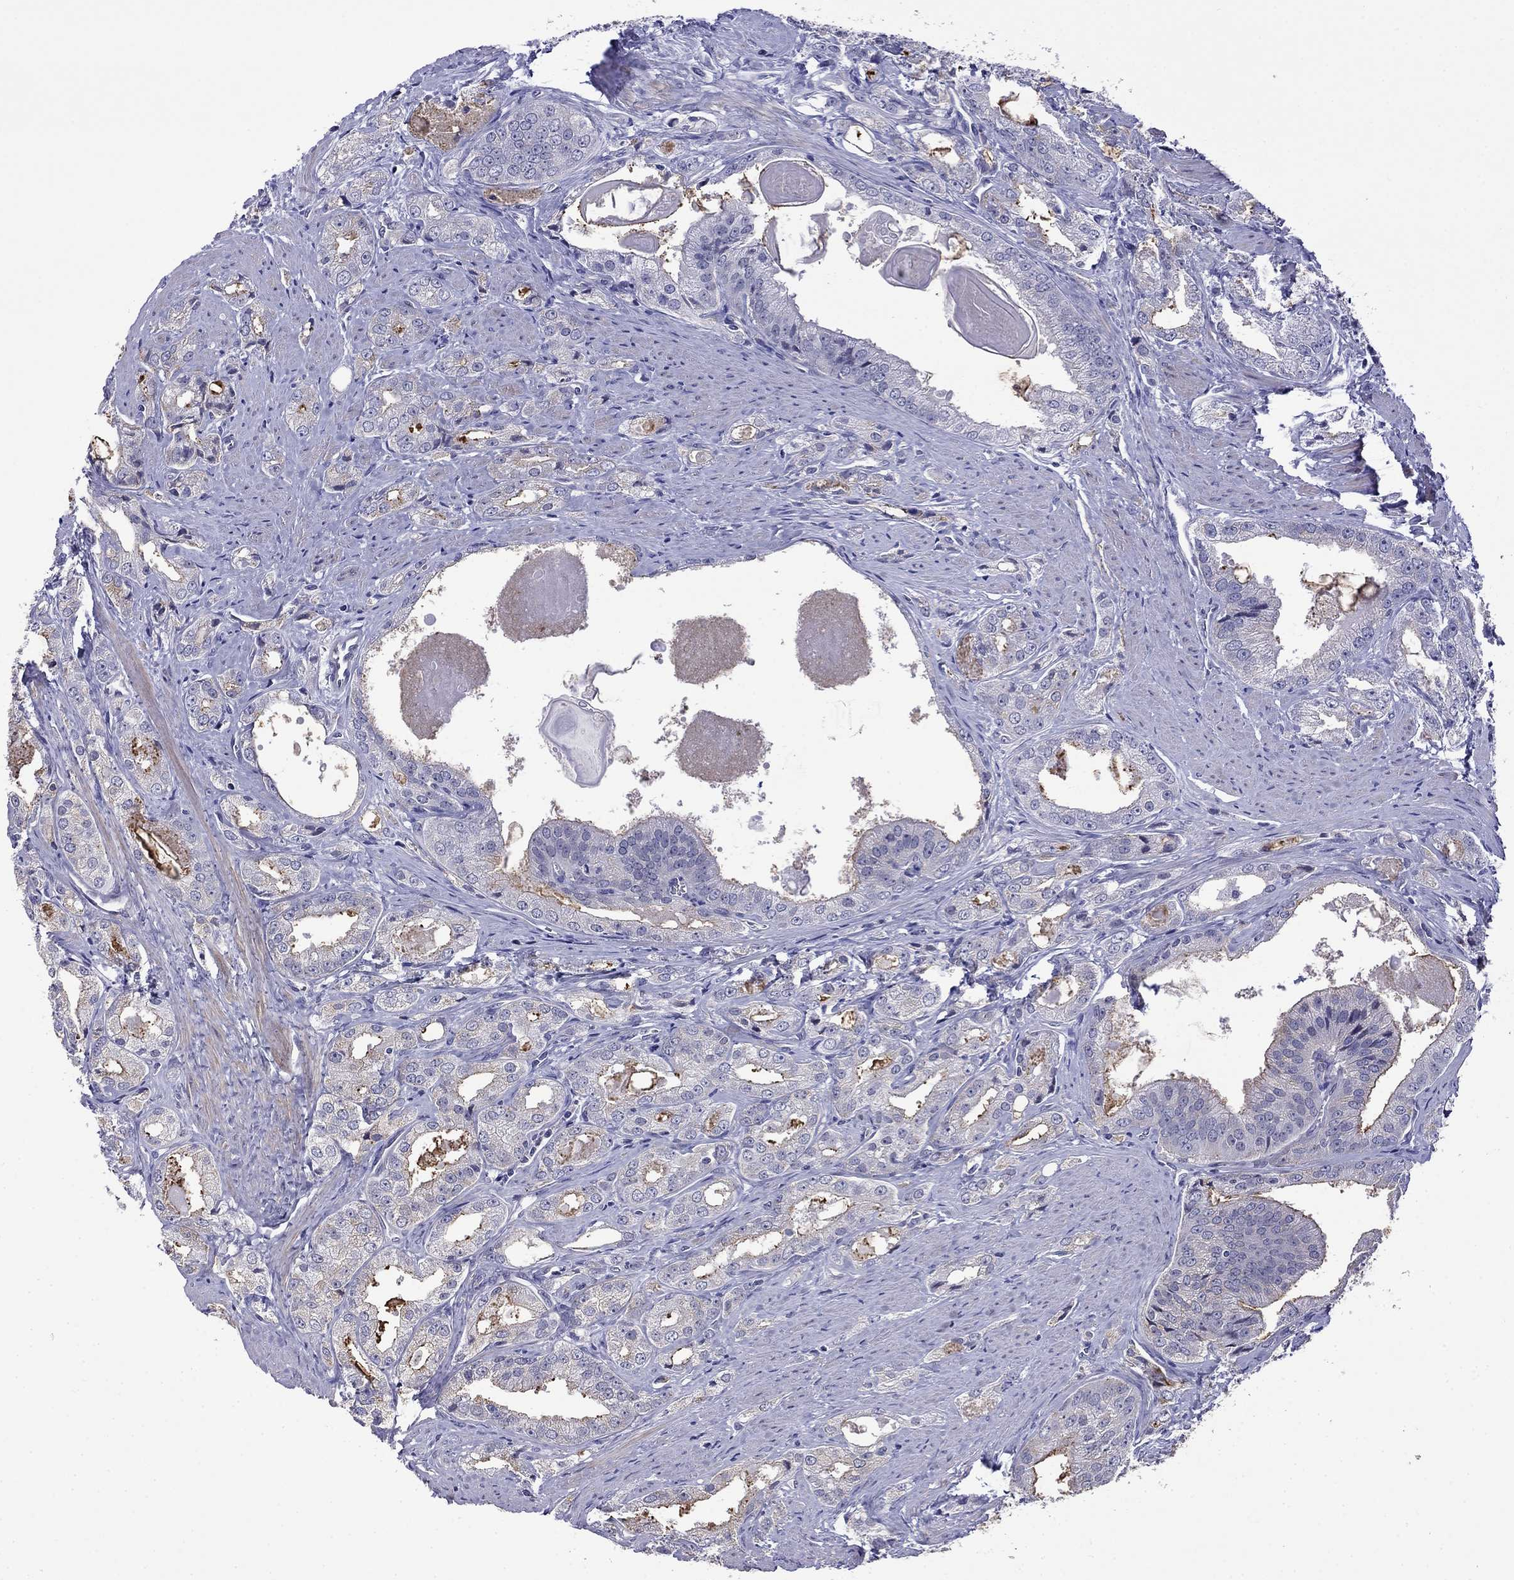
{"staining": {"intensity": "negative", "quantity": "none", "location": "none"}, "tissue": "prostate cancer", "cell_type": "Tumor cells", "image_type": "cancer", "snomed": [{"axis": "morphology", "description": "Adenocarcinoma, NOS"}, {"axis": "morphology", "description": "Adenocarcinoma, High grade"}, {"axis": "topography", "description": "Prostate"}], "caption": "Tumor cells are negative for protein expression in human prostate cancer (adenocarcinoma).", "gene": "PRR18", "patient": {"sex": "male", "age": 70}}